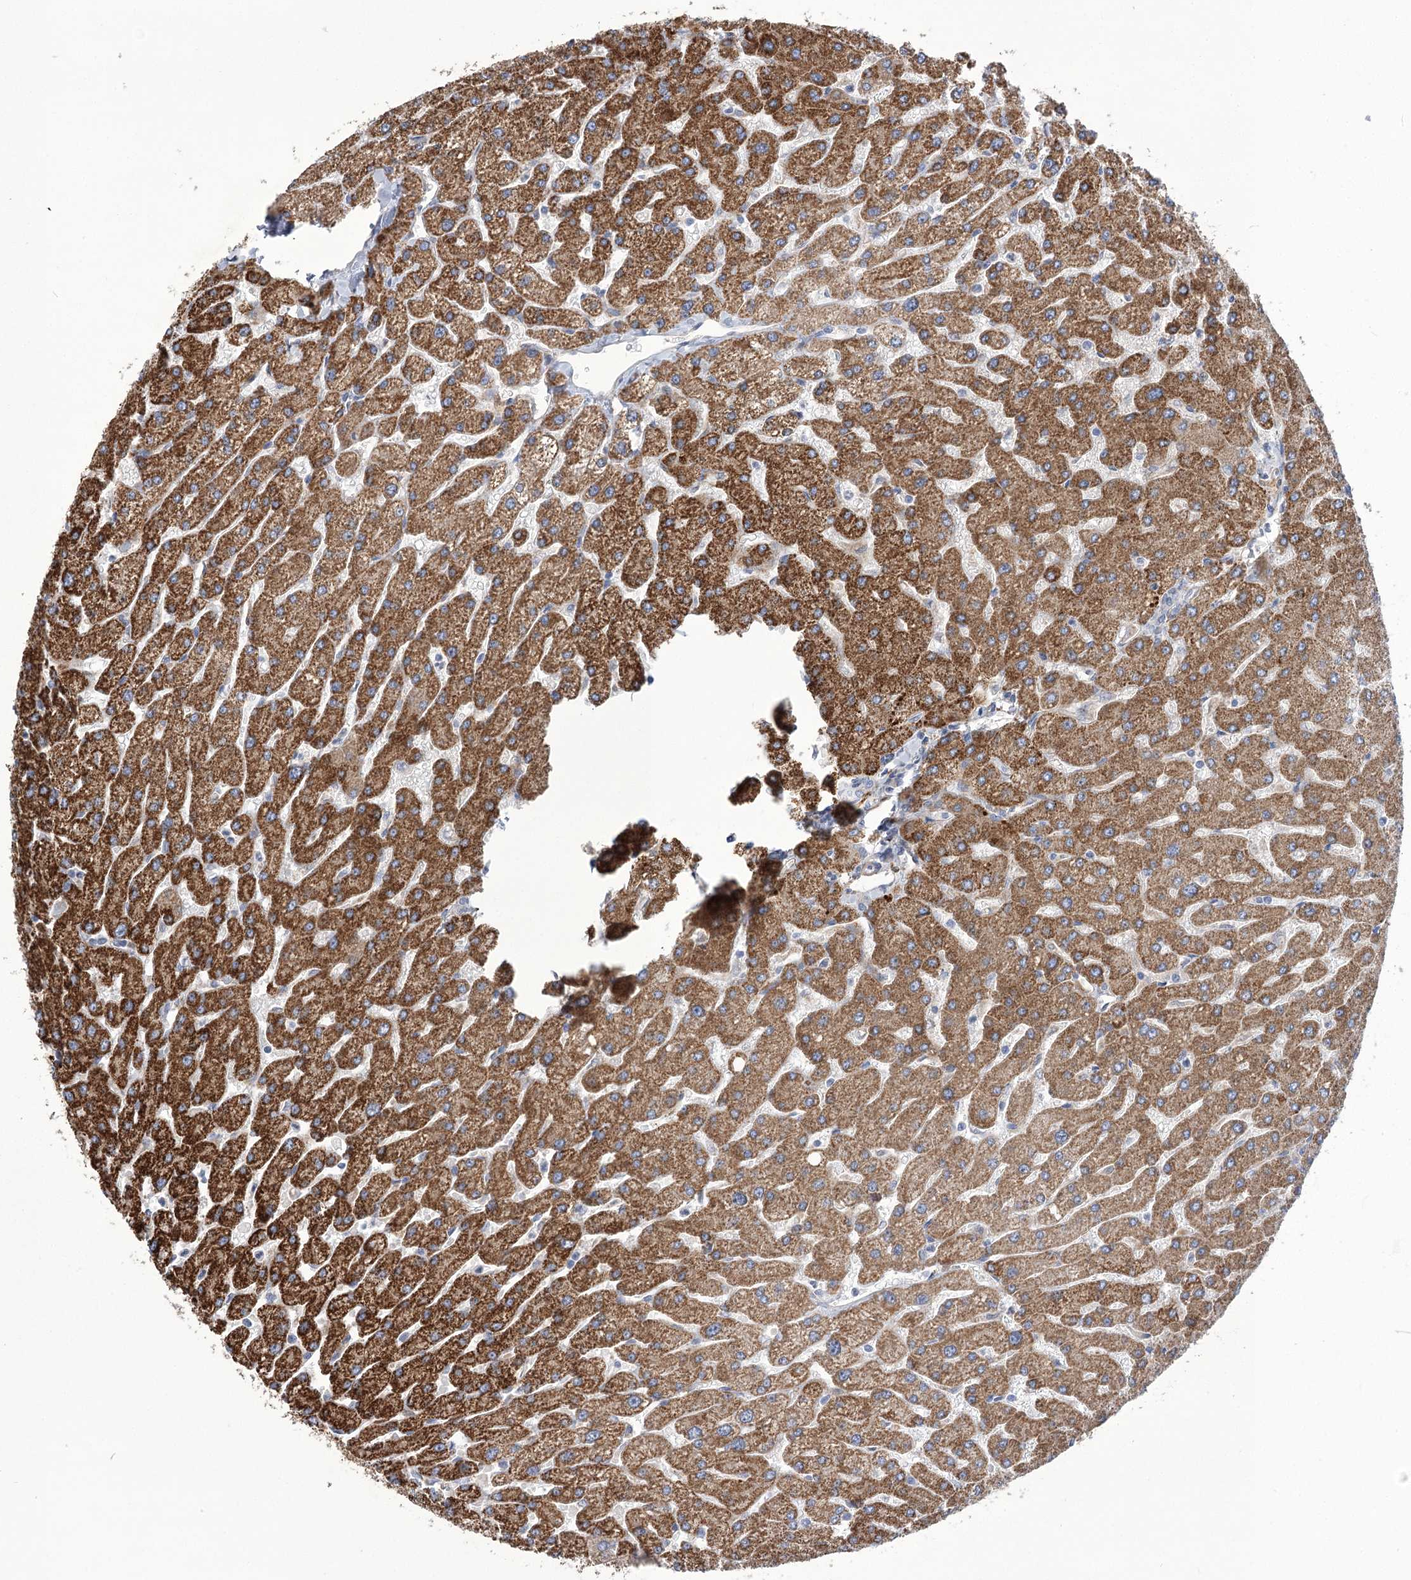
{"staining": {"intensity": "negative", "quantity": "none", "location": "none"}, "tissue": "liver", "cell_type": "Cholangiocytes", "image_type": "normal", "snomed": [{"axis": "morphology", "description": "Normal tissue, NOS"}, {"axis": "topography", "description": "Liver"}], "caption": "Liver stained for a protein using immunohistochemistry exhibits no positivity cholangiocytes.", "gene": "ANGPTL3", "patient": {"sex": "male", "age": 55}}